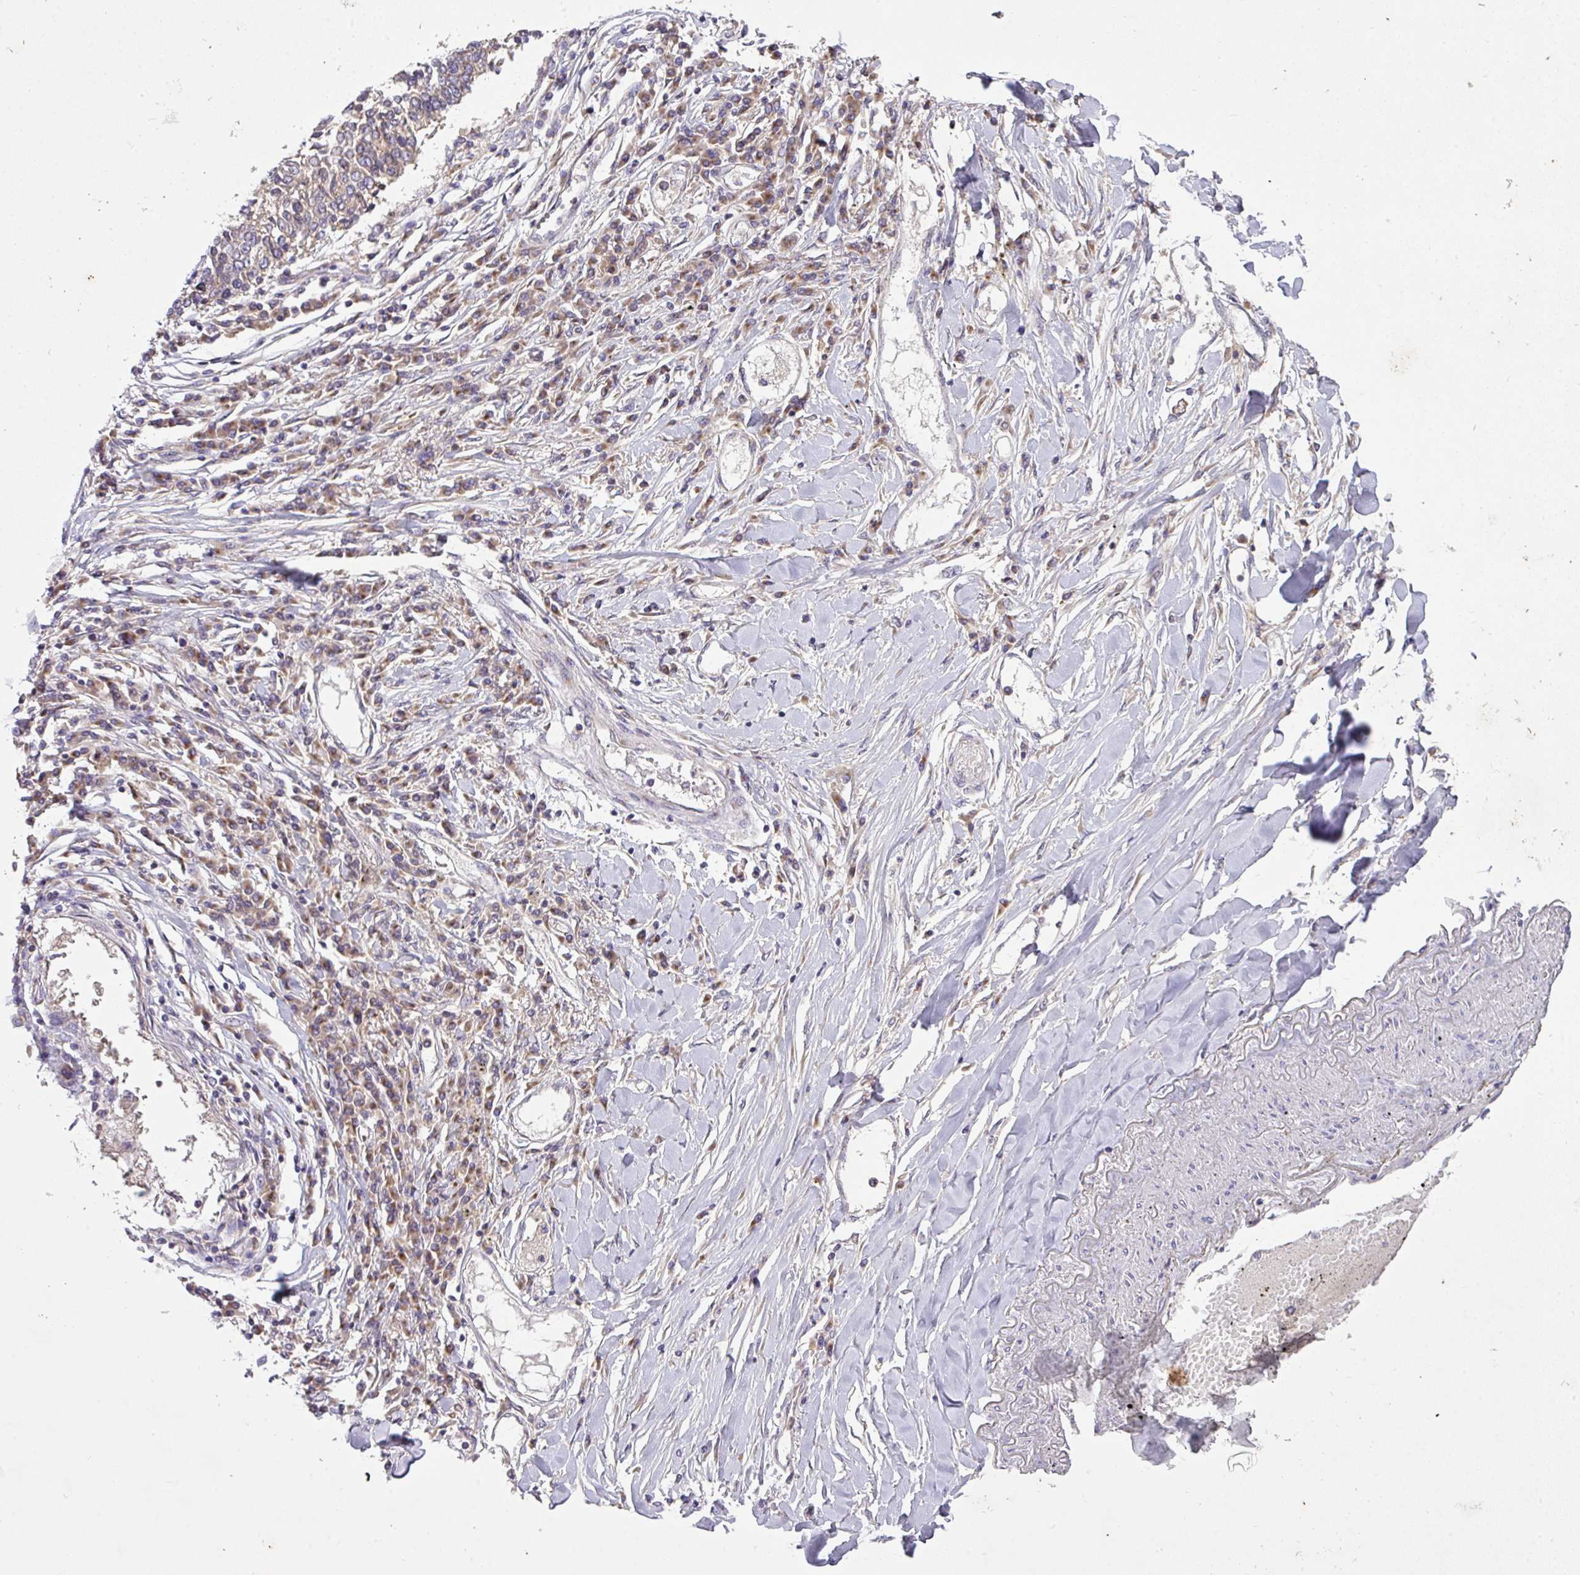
{"staining": {"intensity": "weak", "quantity": "25%-75%", "location": "cytoplasmic/membranous"}, "tissue": "lung cancer", "cell_type": "Tumor cells", "image_type": "cancer", "snomed": [{"axis": "morphology", "description": "Normal tissue, NOS"}, {"axis": "morphology", "description": "Squamous cell carcinoma, NOS"}, {"axis": "topography", "description": "Cartilage tissue"}, {"axis": "topography", "description": "Bronchus"}, {"axis": "topography", "description": "Lung"}, {"axis": "topography", "description": "Peripheral nerve tissue"}], "caption": "Protein staining exhibits weak cytoplasmic/membranous expression in approximately 25%-75% of tumor cells in squamous cell carcinoma (lung).", "gene": "VTI1A", "patient": {"sex": "female", "age": 49}}